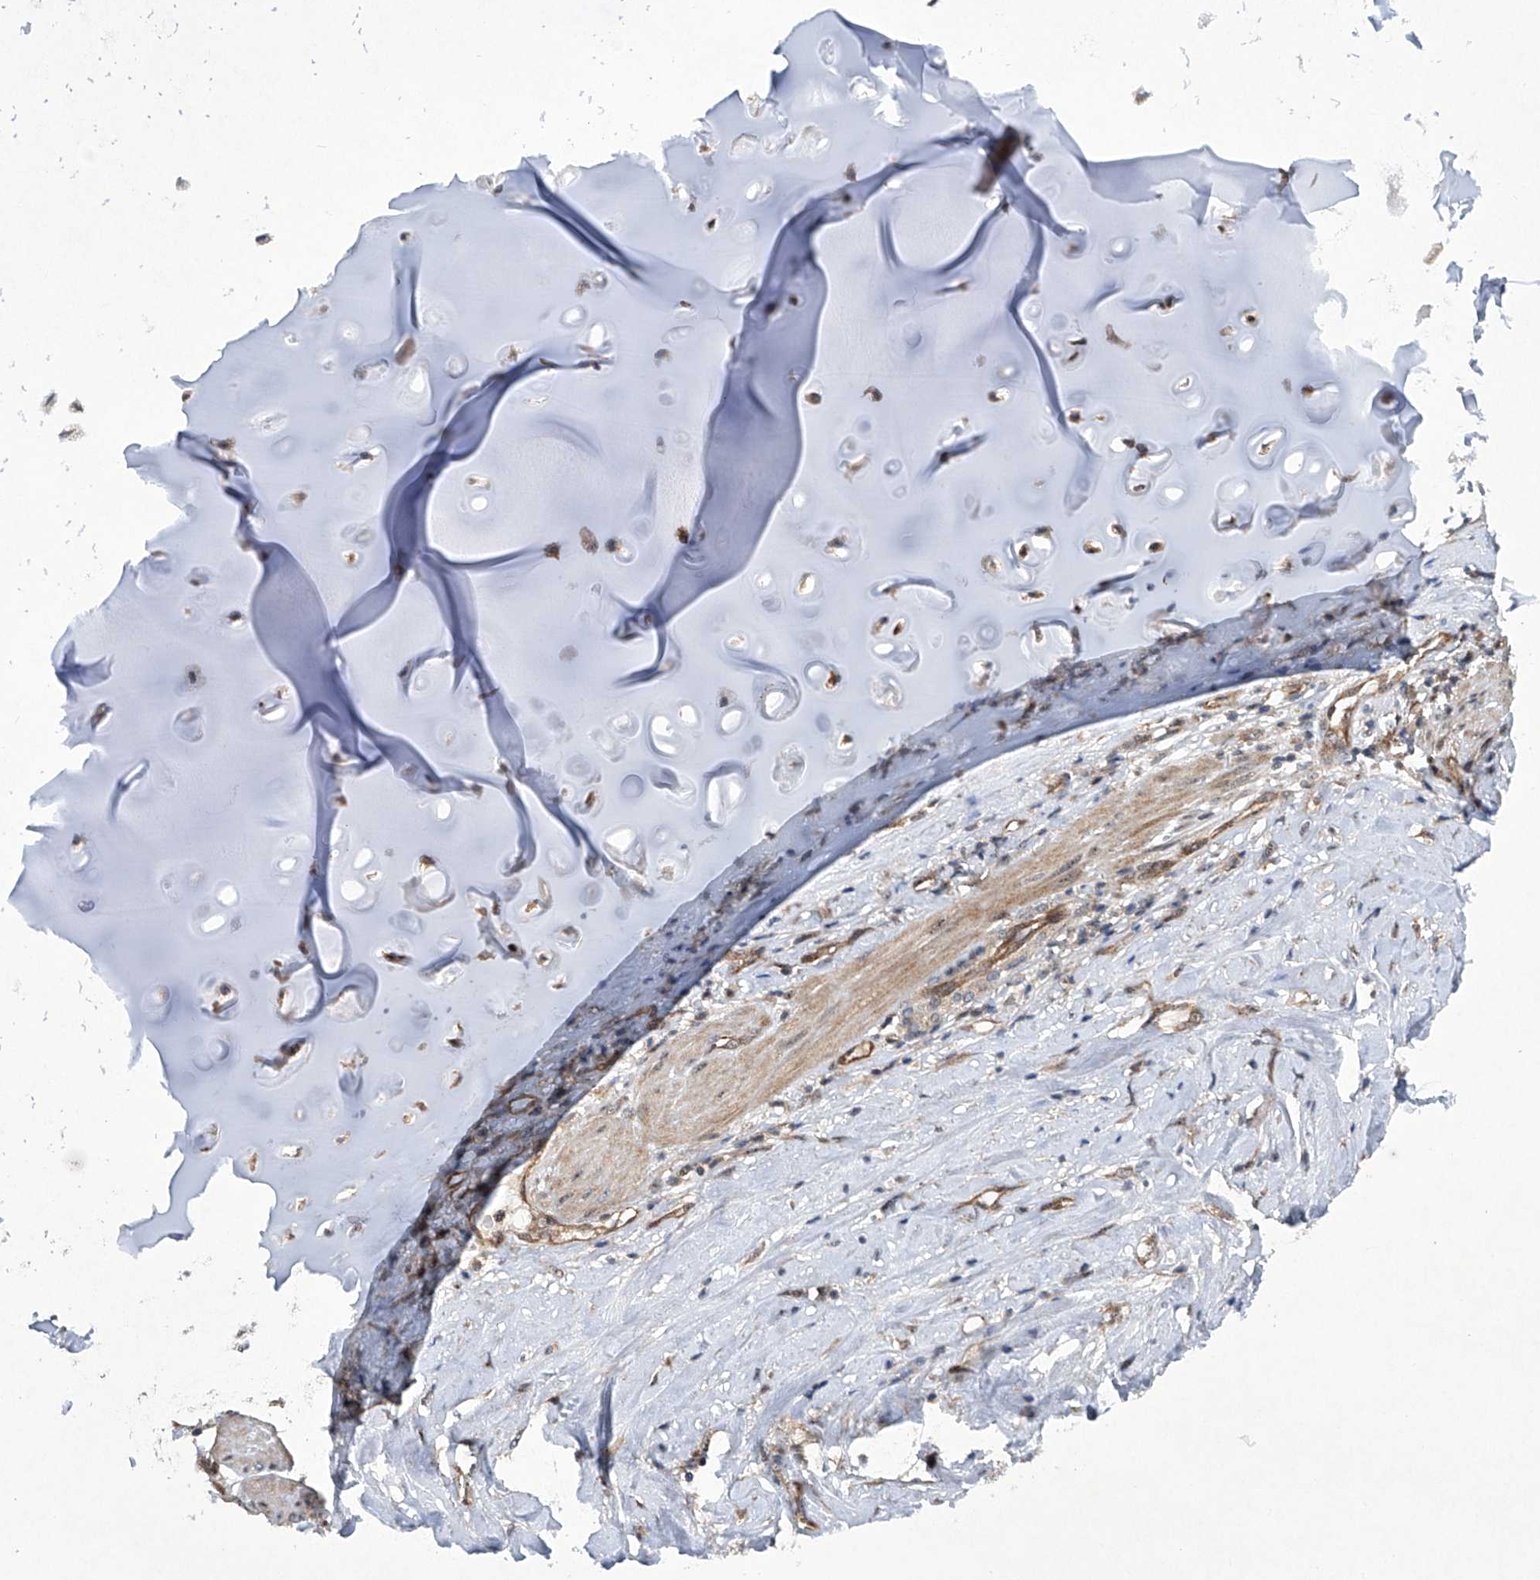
{"staining": {"intensity": "weak", "quantity": "25%-75%", "location": "cytoplasmic/membranous"}, "tissue": "adipose tissue", "cell_type": "Adipocytes", "image_type": "normal", "snomed": [{"axis": "morphology", "description": "Normal tissue, NOS"}, {"axis": "morphology", "description": "Basal cell carcinoma"}, {"axis": "topography", "description": "Cartilage tissue"}, {"axis": "topography", "description": "Nasopharynx"}, {"axis": "topography", "description": "Oral tissue"}], "caption": "A brown stain labels weak cytoplasmic/membranous expression of a protein in adipocytes of normal human adipose tissue.", "gene": "CISH", "patient": {"sex": "female", "age": 77}}